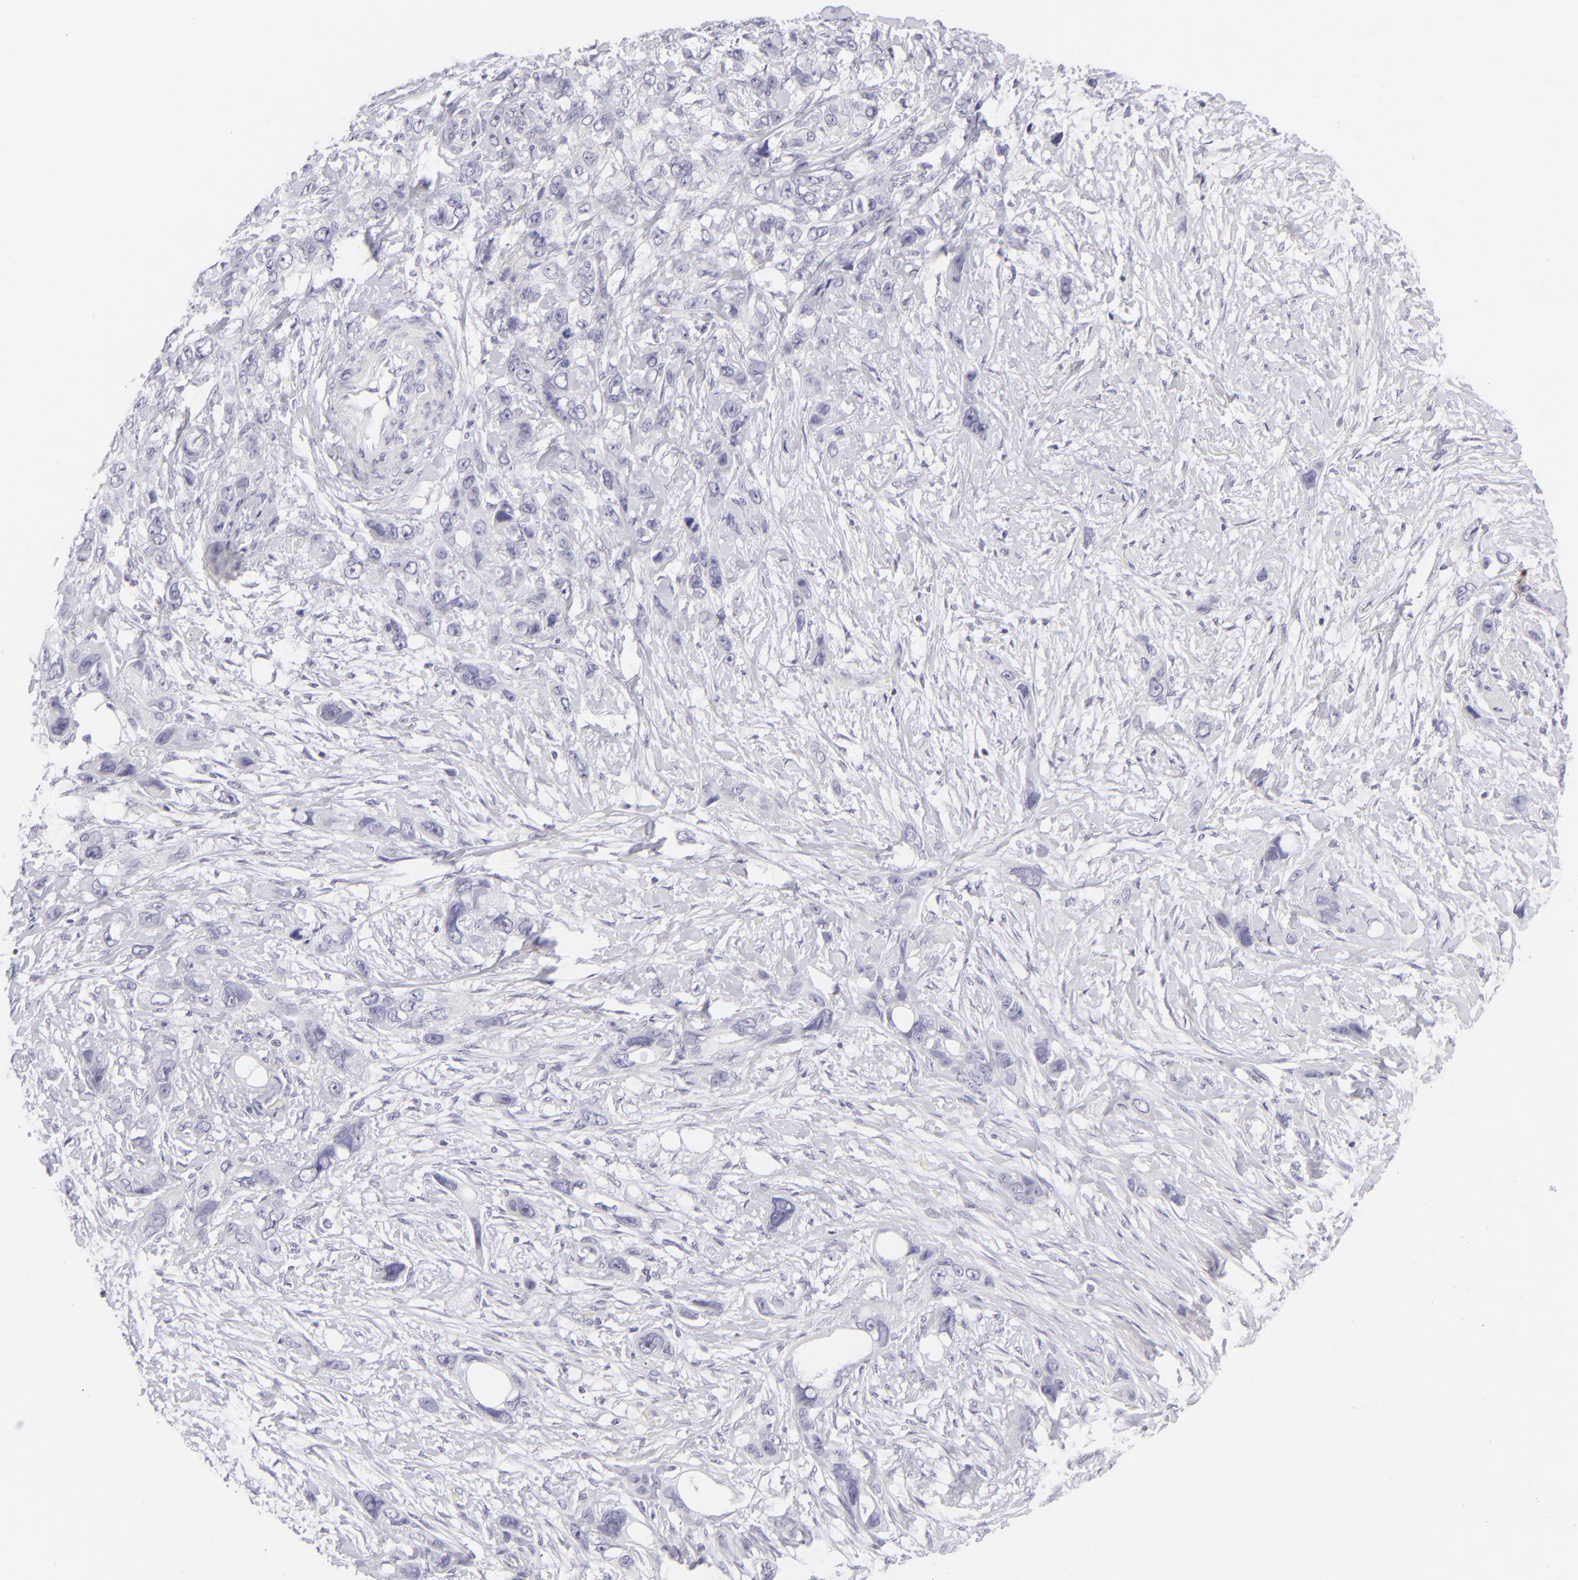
{"staining": {"intensity": "negative", "quantity": "none", "location": "none"}, "tissue": "stomach cancer", "cell_type": "Tumor cells", "image_type": "cancer", "snomed": [{"axis": "morphology", "description": "Adenocarcinoma, NOS"}, {"axis": "topography", "description": "Stomach, upper"}], "caption": "There is no significant staining in tumor cells of stomach adenocarcinoma.", "gene": "FCER2", "patient": {"sex": "male", "age": 47}}